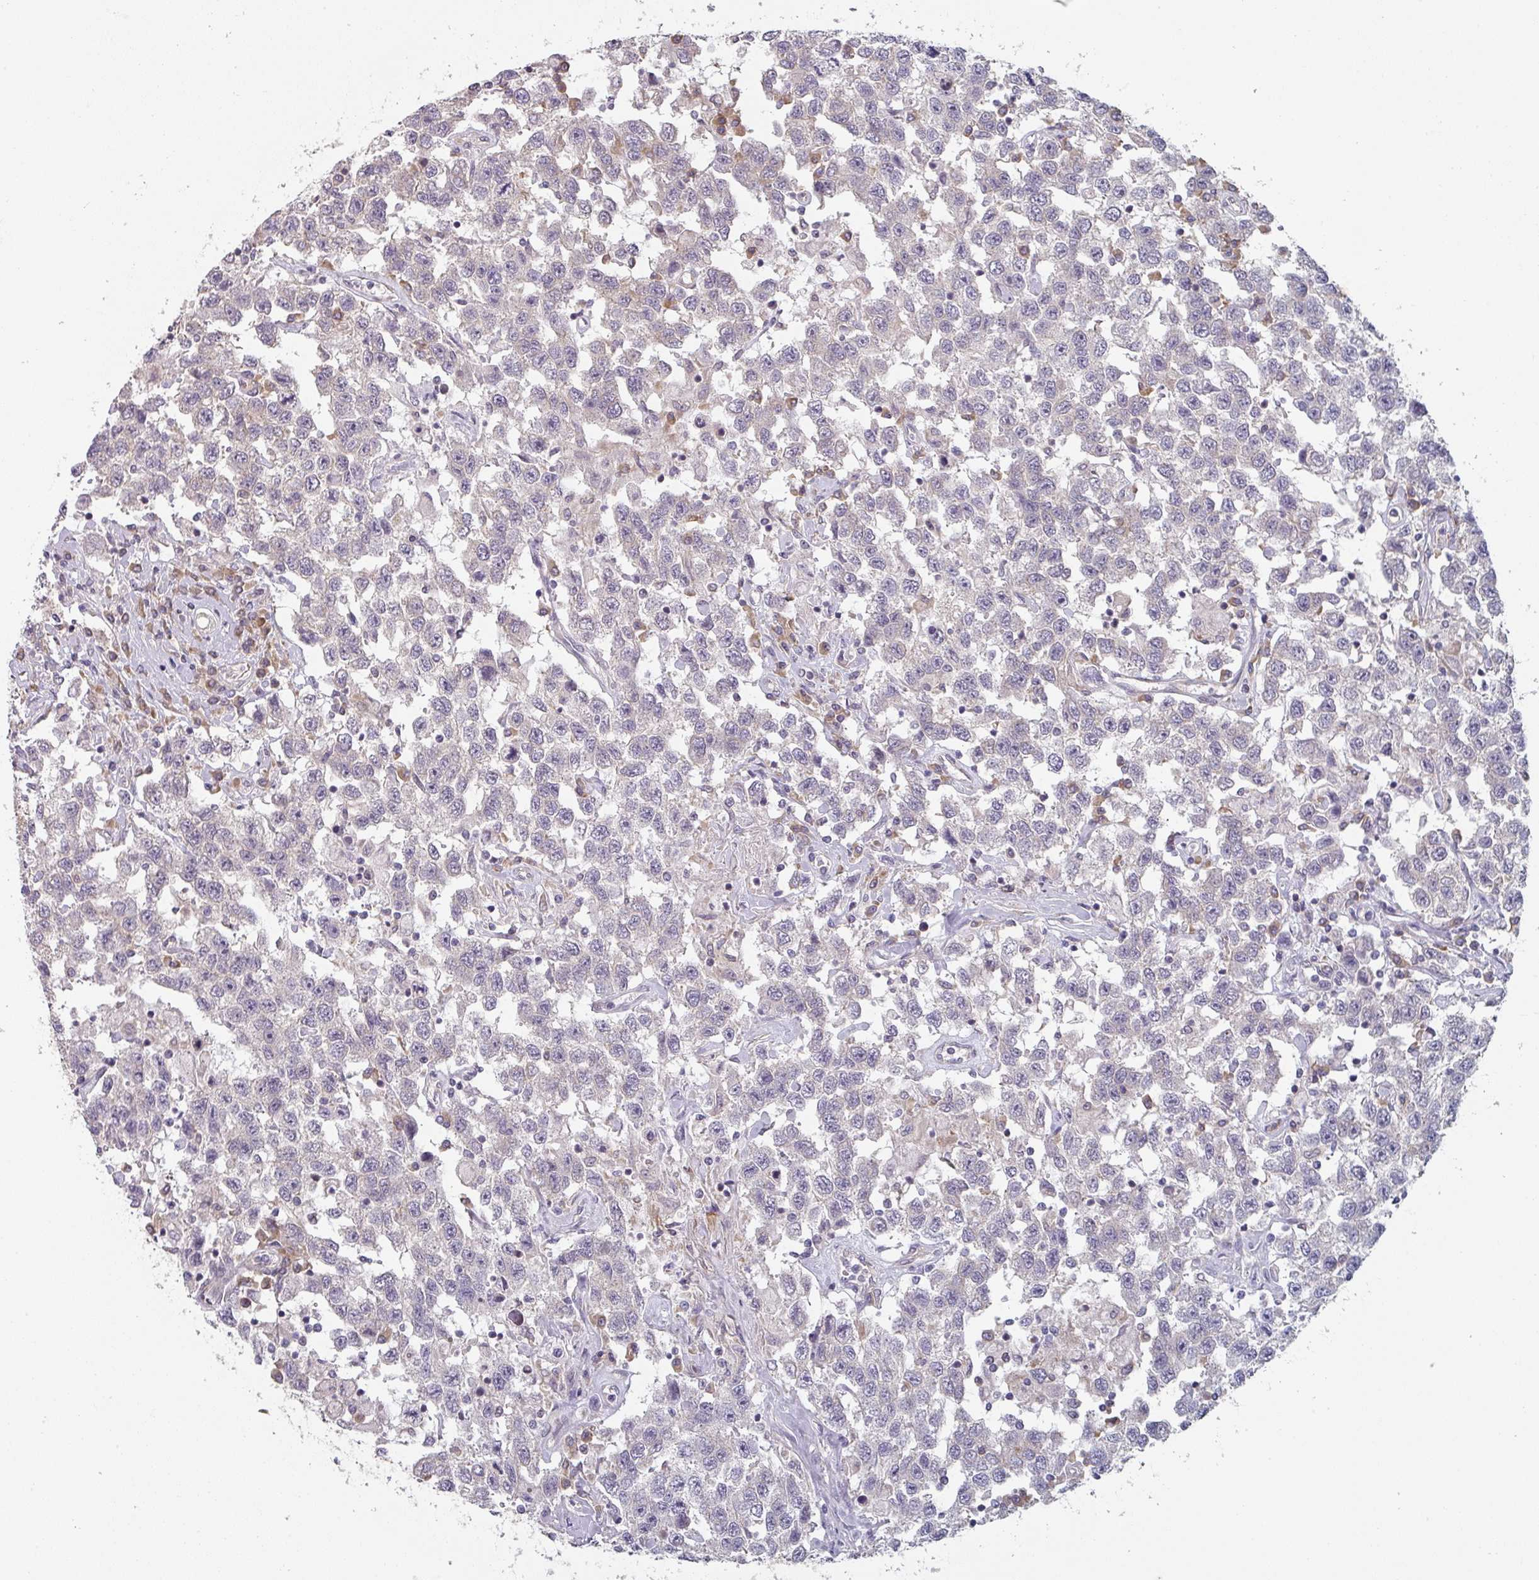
{"staining": {"intensity": "negative", "quantity": "none", "location": "none"}, "tissue": "testis cancer", "cell_type": "Tumor cells", "image_type": "cancer", "snomed": [{"axis": "morphology", "description": "Seminoma, NOS"}, {"axis": "topography", "description": "Testis"}], "caption": "This is an IHC micrograph of human testis seminoma. There is no expression in tumor cells.", "gene": "TAPT1", "patient": {"sex": "male", "age": 41}}